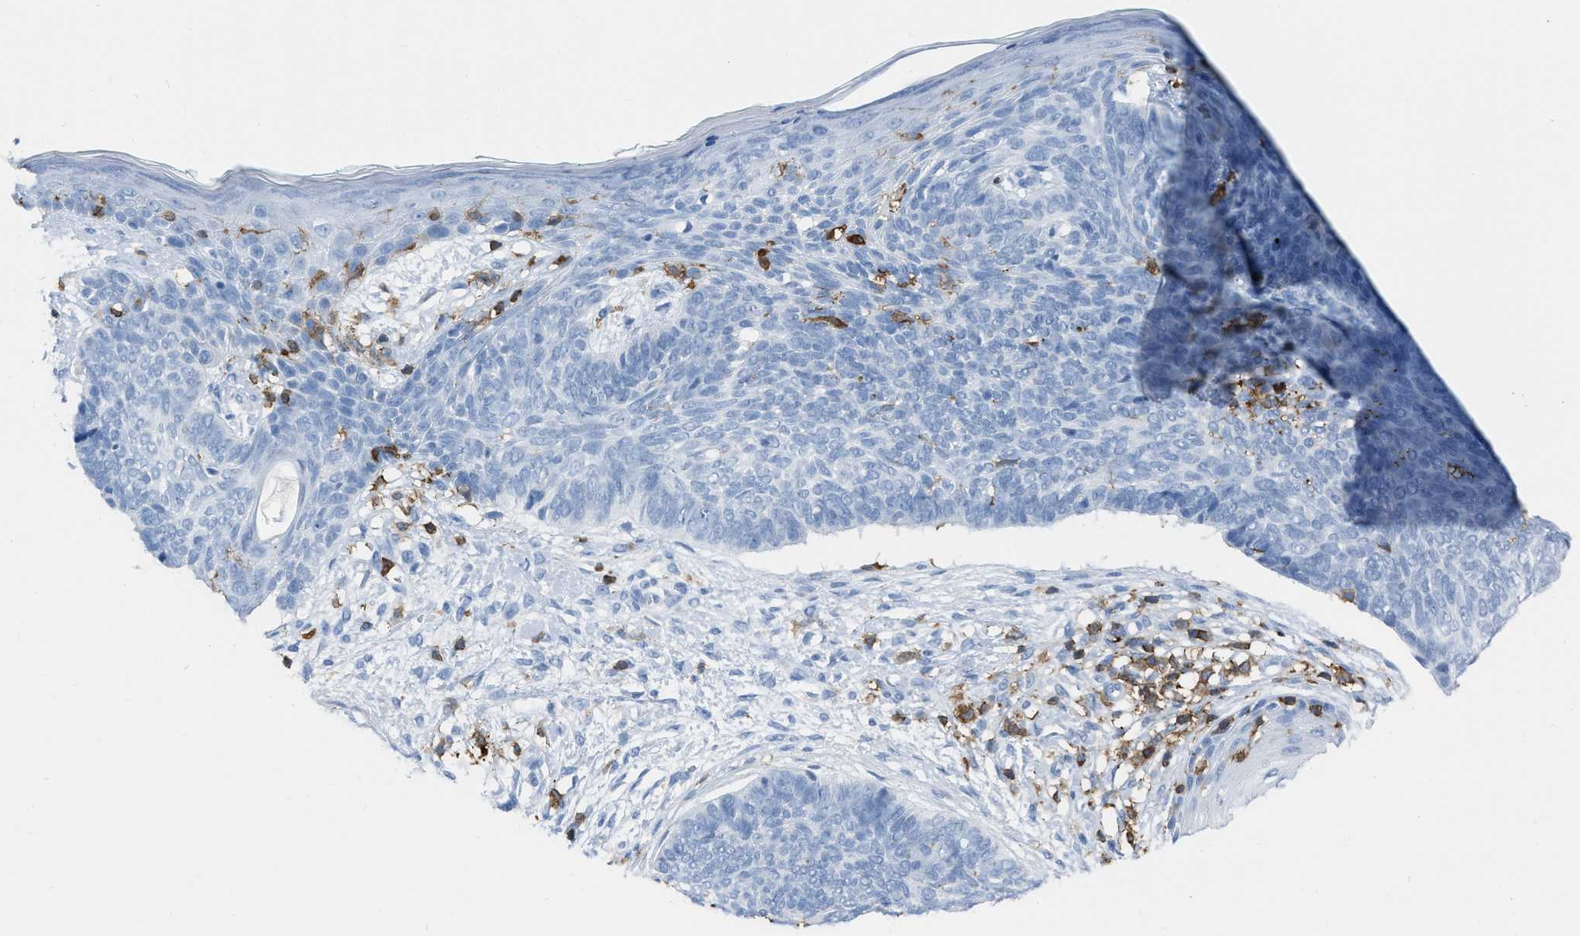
{"staining": {"intensity": "negative", "quantity": "none", "location": "none"}, "tissue": "skin cancer", "cell_type": "Tumor cells", "image_type": "cancer", "snomed": [{"axis": "morphology", "description": "Basal cell carcinoma"}, {"axis": "topography", "description": "Skin"}], "caption": "Immunohistochemistry histopathology image of skin basal cell carcinoma stained for a protein (brown), which displays no positivity in tumor cells.", "gene": "LSP1", "patient": {"sex": "female", "age": 84}}